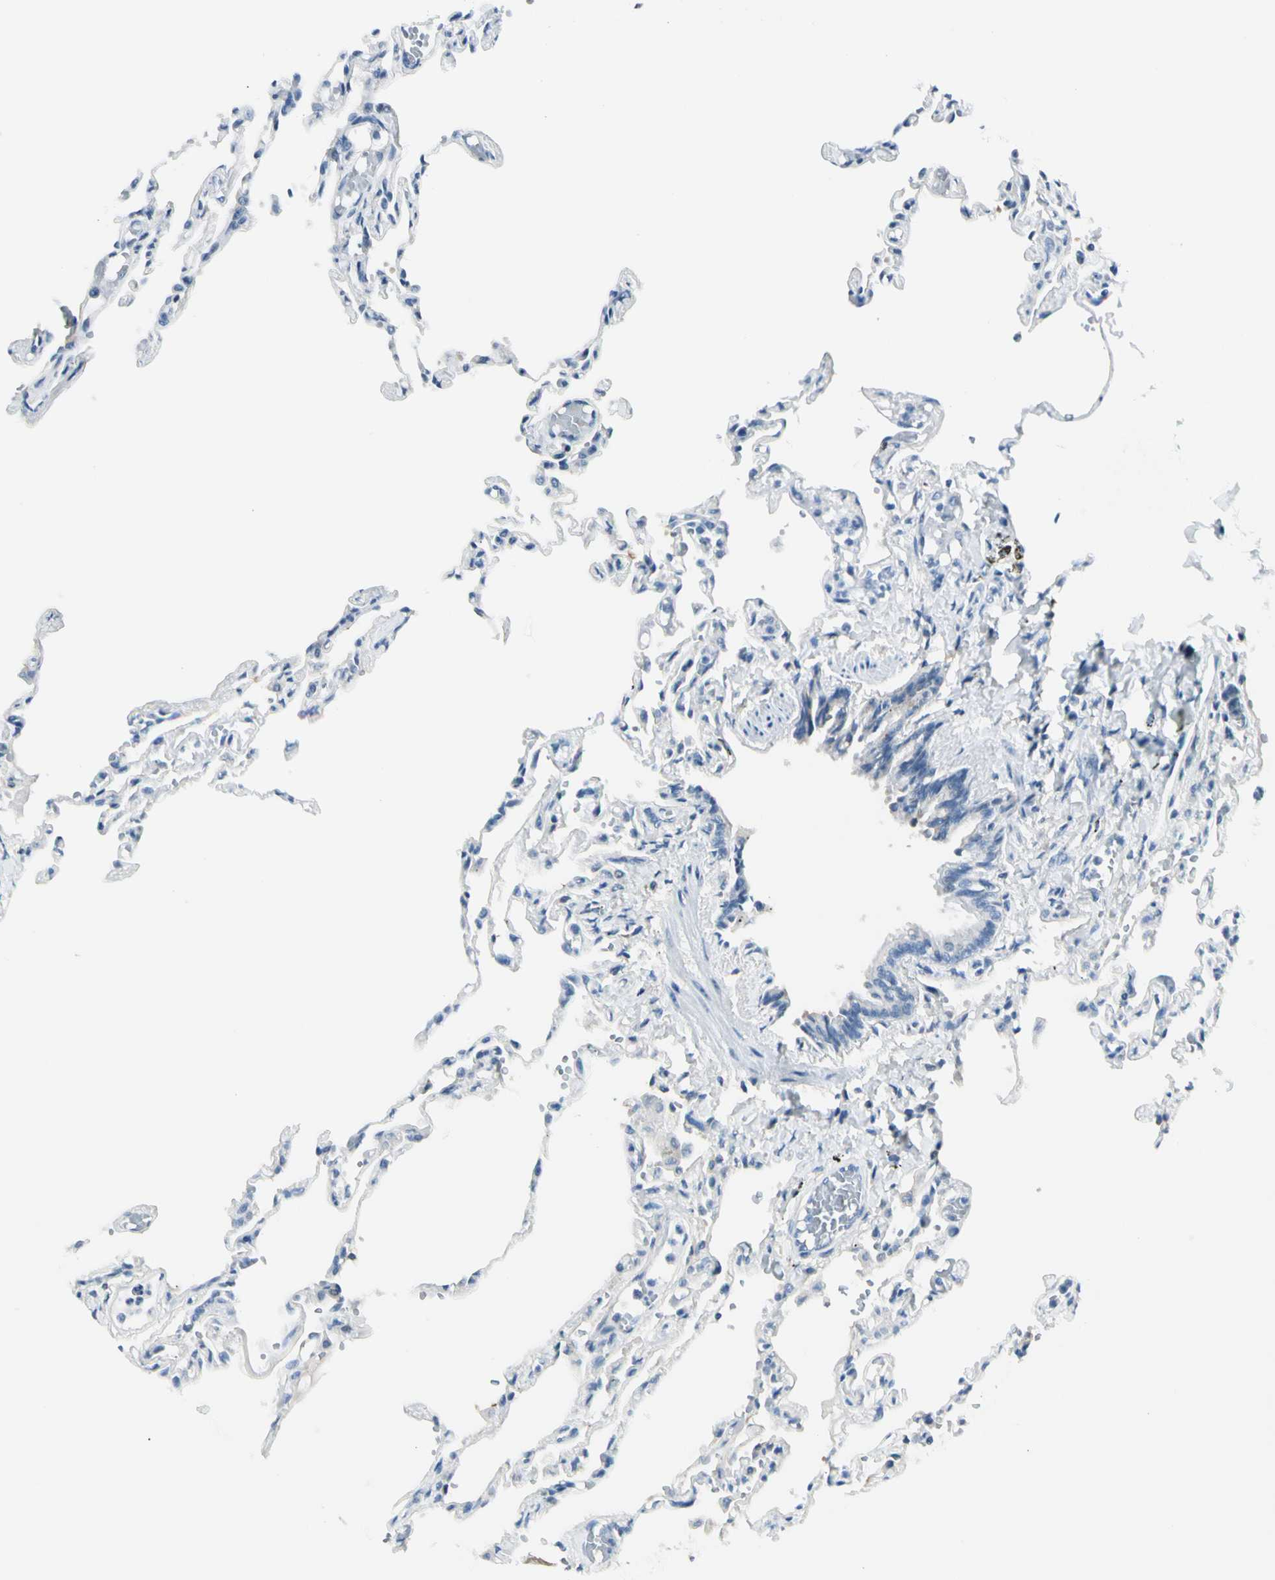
{"staining": {"intensity": "negative", "quantity": "none", "location": "none"}, "tissue": "lung", "cell_type": "Alveolar cells", "image_type": "normal", "snomed": [{"axis": "morphology", "description": "Normal tissue, NOS"}, {"axis": "topography", "description": "Lung"}], "caption": "This is an immunohistochemistry (IHC) micrograph of benign lung. There is no positivity in alveolar cells.", "gene": "PEBP1", "patient": {"sex": "male", "age": 21}}